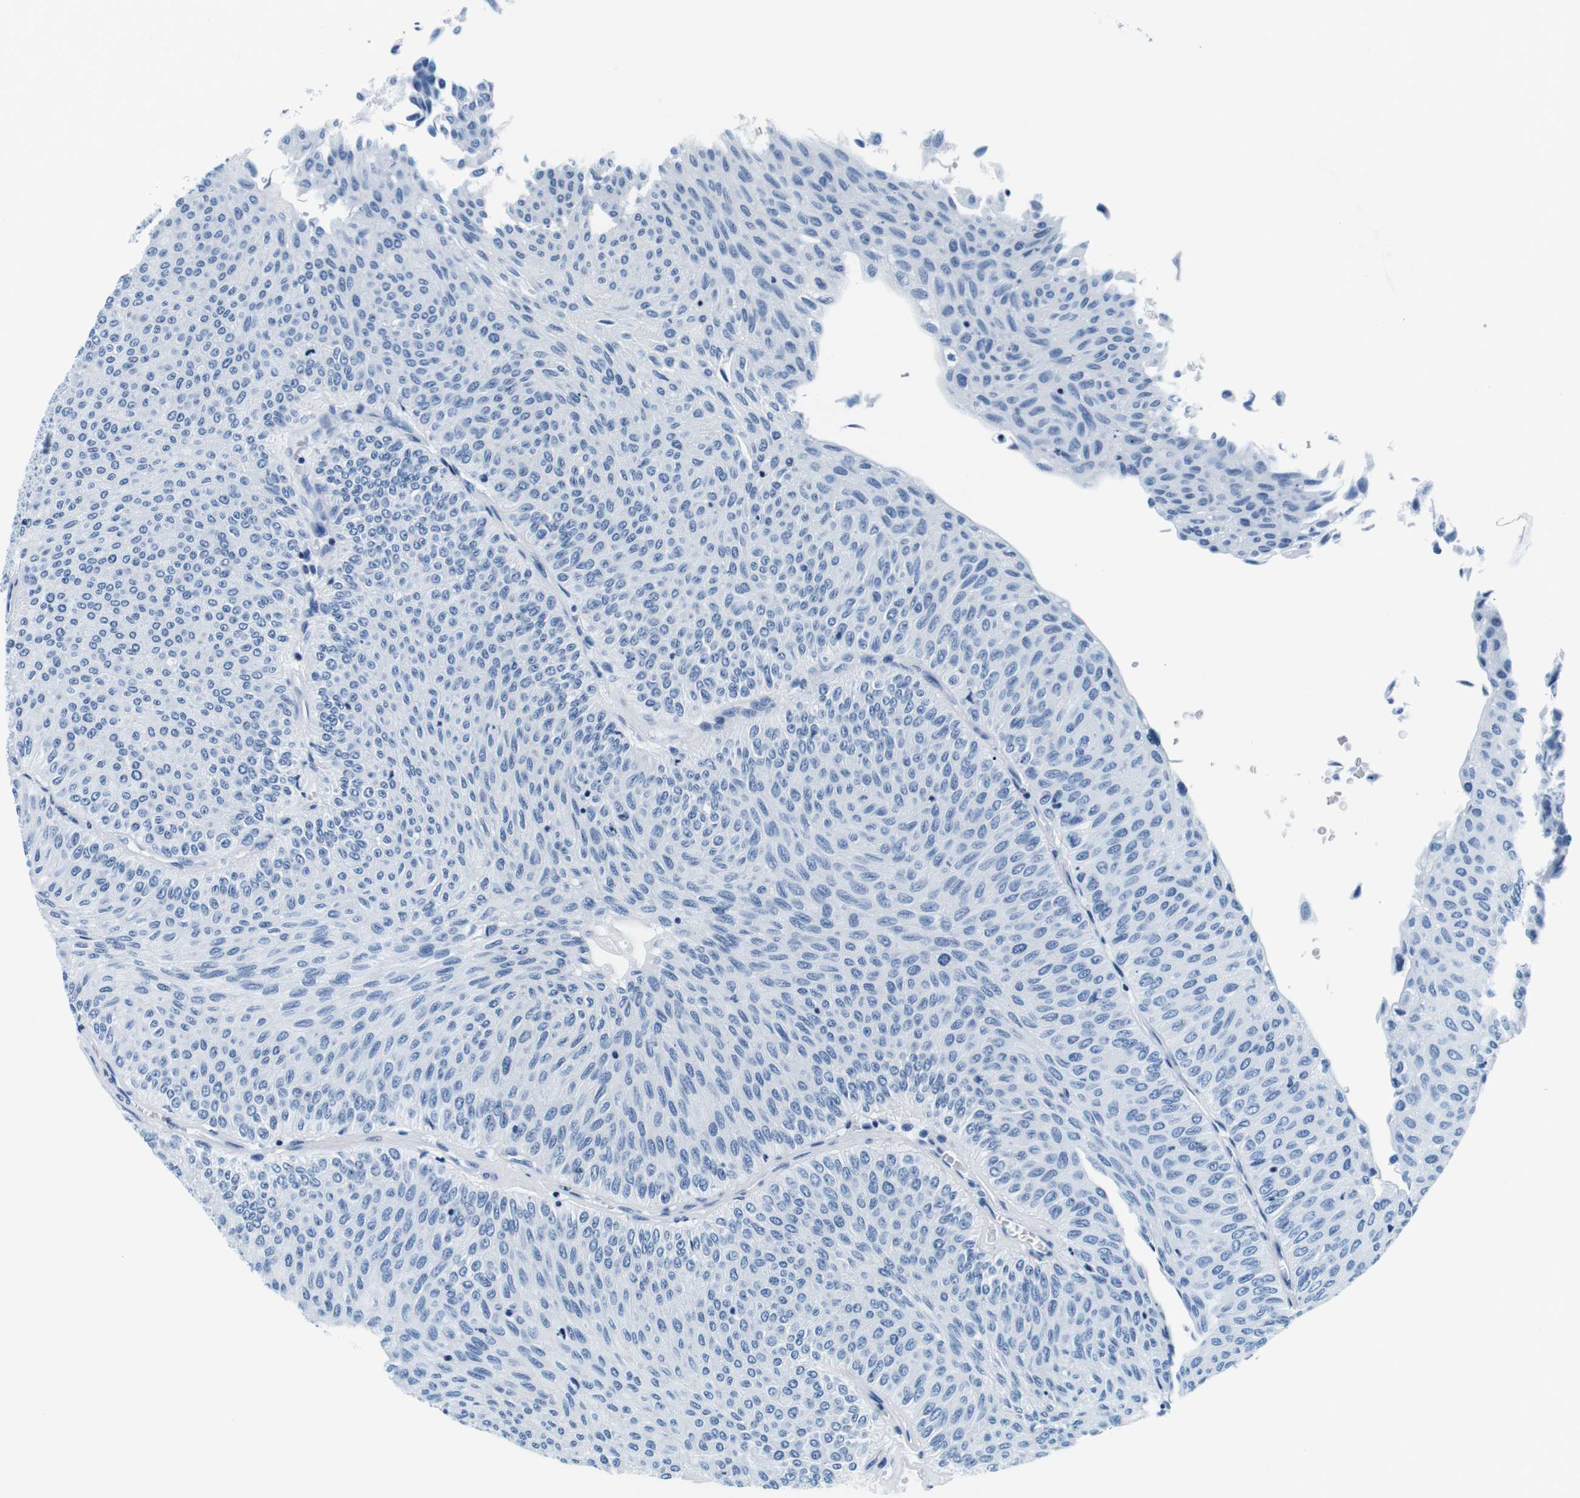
{"staining": {"intensity": "negative", "quantity": "none", "location": "none"}, "tissue": "urothelial cancer", "cell_type": "Tumor cells", "image_type": "cancer", "snomed": [{"axis": "morphology", "description": "Urothelial carcinoma, Low grade"}, {"axis": "topography", "description": "Urinary bladder"}], "caption": "Tumor cells show no significant protein positivity in urothelial carcinoma (low-grade).", "gene": "ELANE", "patient": {"sex": "male", "age": 78}}